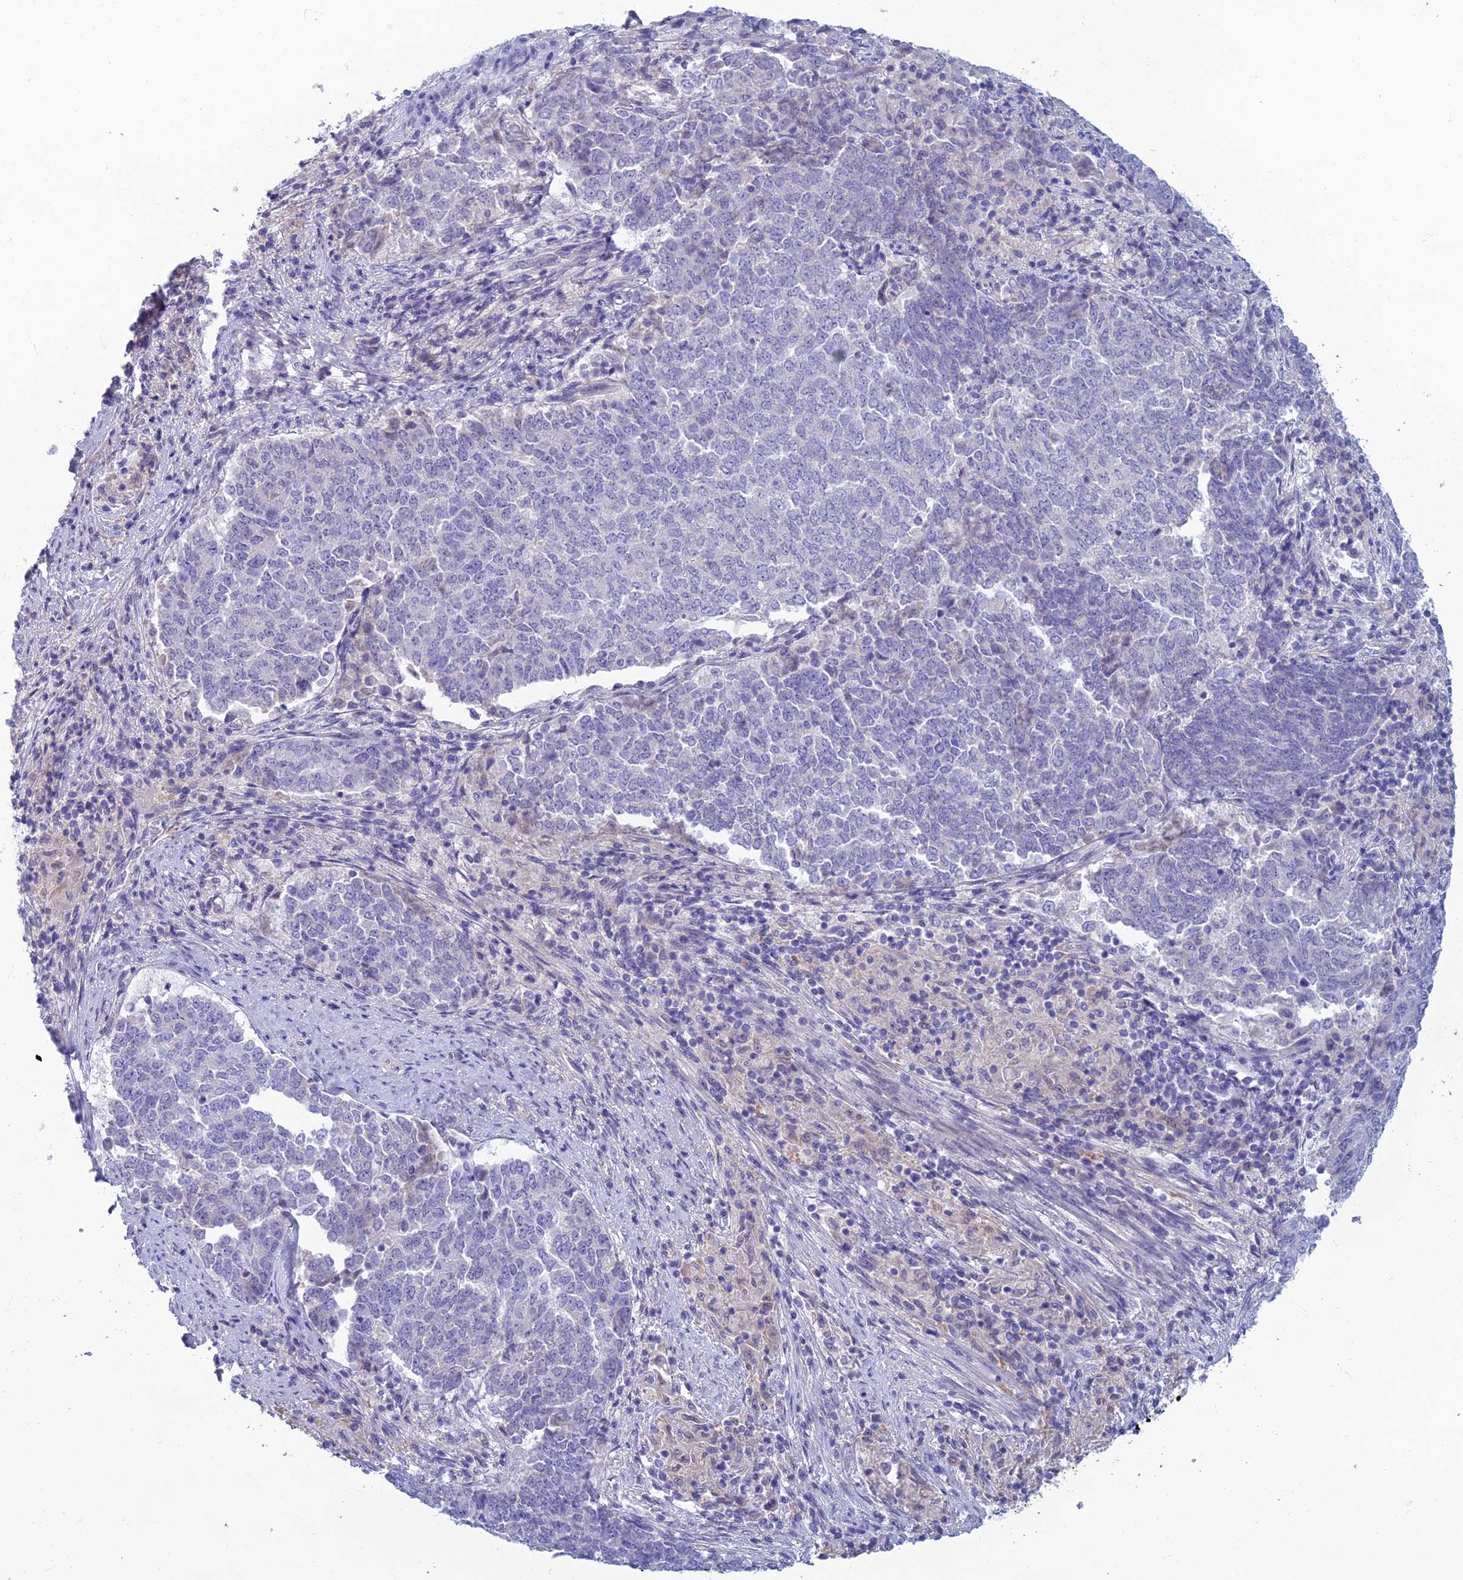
{"staining": {"intensity": "negative", "quantity": "none", "location": "none"}, "tissue": "endometrial cancer", "cell_type": "Tumor cells", "image_type": "cancer", "snomed": [{"axis": "morphology", "description": "Adenocarcinoma, NOS"}, {"axis": "topography", "description": "Endometrium"}], "caption": "High power microscopy histopathology image of an immunohistochemistry (IHC) image of endometrial cancer (adenocarcinoma), revealing no significant positivity in tumor cells. (DAB immunohistochemistry (IHC) with hematoxylin counter stain).", "gene": "SLC25A41", "patient": {"sex": "female", "age": 80}}